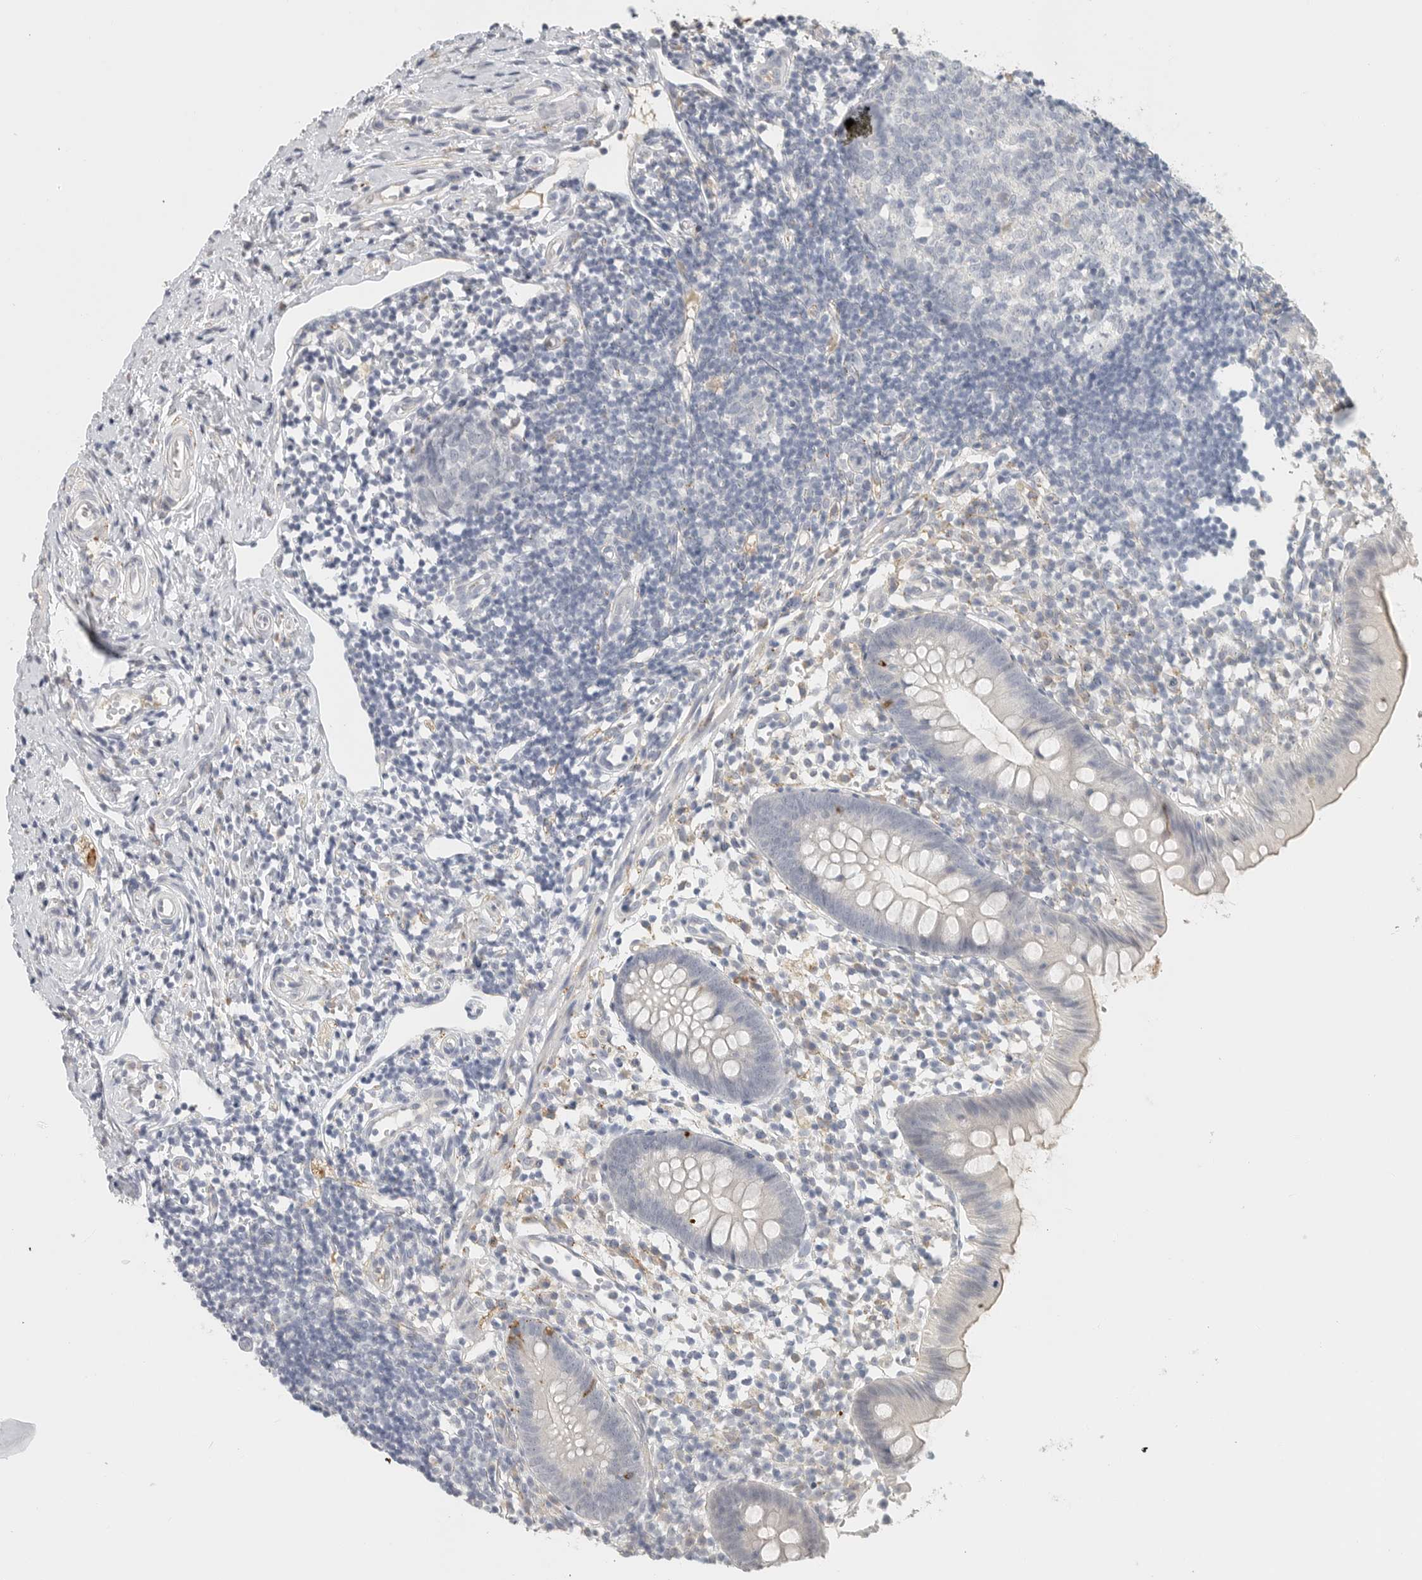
{"staining": {"intensity": "negative", "quantity": "none", "location": "none"}, "tissue": "appendix", "cell_type": "Glandular cells", "image_type": "normal", "snomed": [{"axis": "morphology", "description": "Normal tissue, NOS"}, {"axis": "topography", "description": "Appendix"}], "caption": "Immunohistochemistry (IHC) image of normal human appendix stained for a protein (brown), which displays no positivity in glandular cells. Nuclei are stained in blue.", "gene": "PAM", "patient": {"sex": "female", "age": 20}}